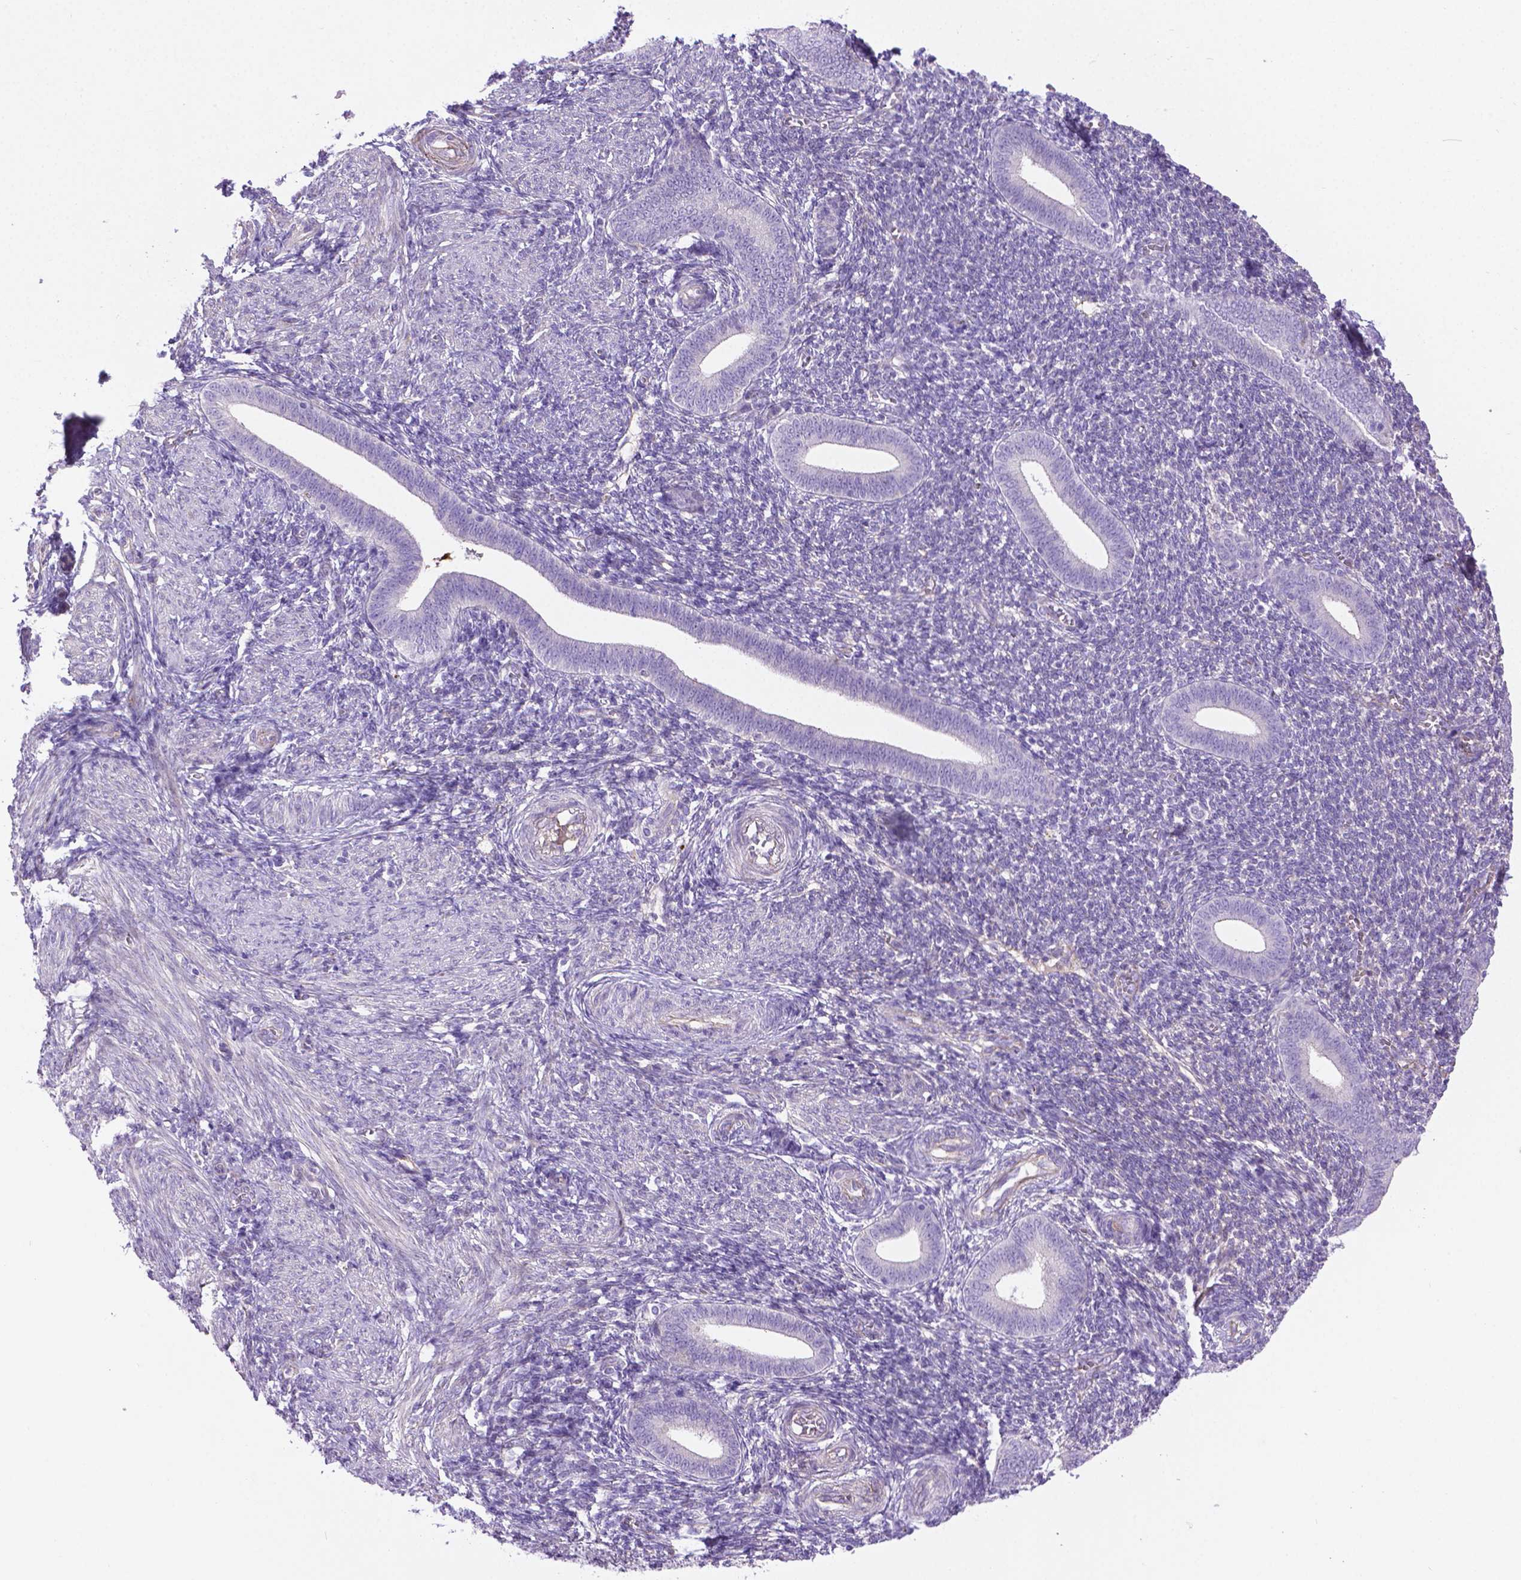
{"staining": {"intensity": "negative", "quantity": "none", "location": "none"}, "tissue": "endometrium", "cell_type": "Cells in endometrial stroma", "image_type": "normal", "snomed": [{"axis": "morphology", "description": "Normal tissue, NOS"}, {"axis": "topography", "description": "Endometrium"}], "caption": "Immunohistochemistry micrograph of unremarkable endometrium: human endometrium stained with DAB (3,3'-diaminobenzidine) shows no significant protein positivity in cells in endometrial stroma. (DAB immunohistochemistry with hematoxylin counter stain).", "gene": "CCER2", "patient": {"sex": "female", "age": 25}}